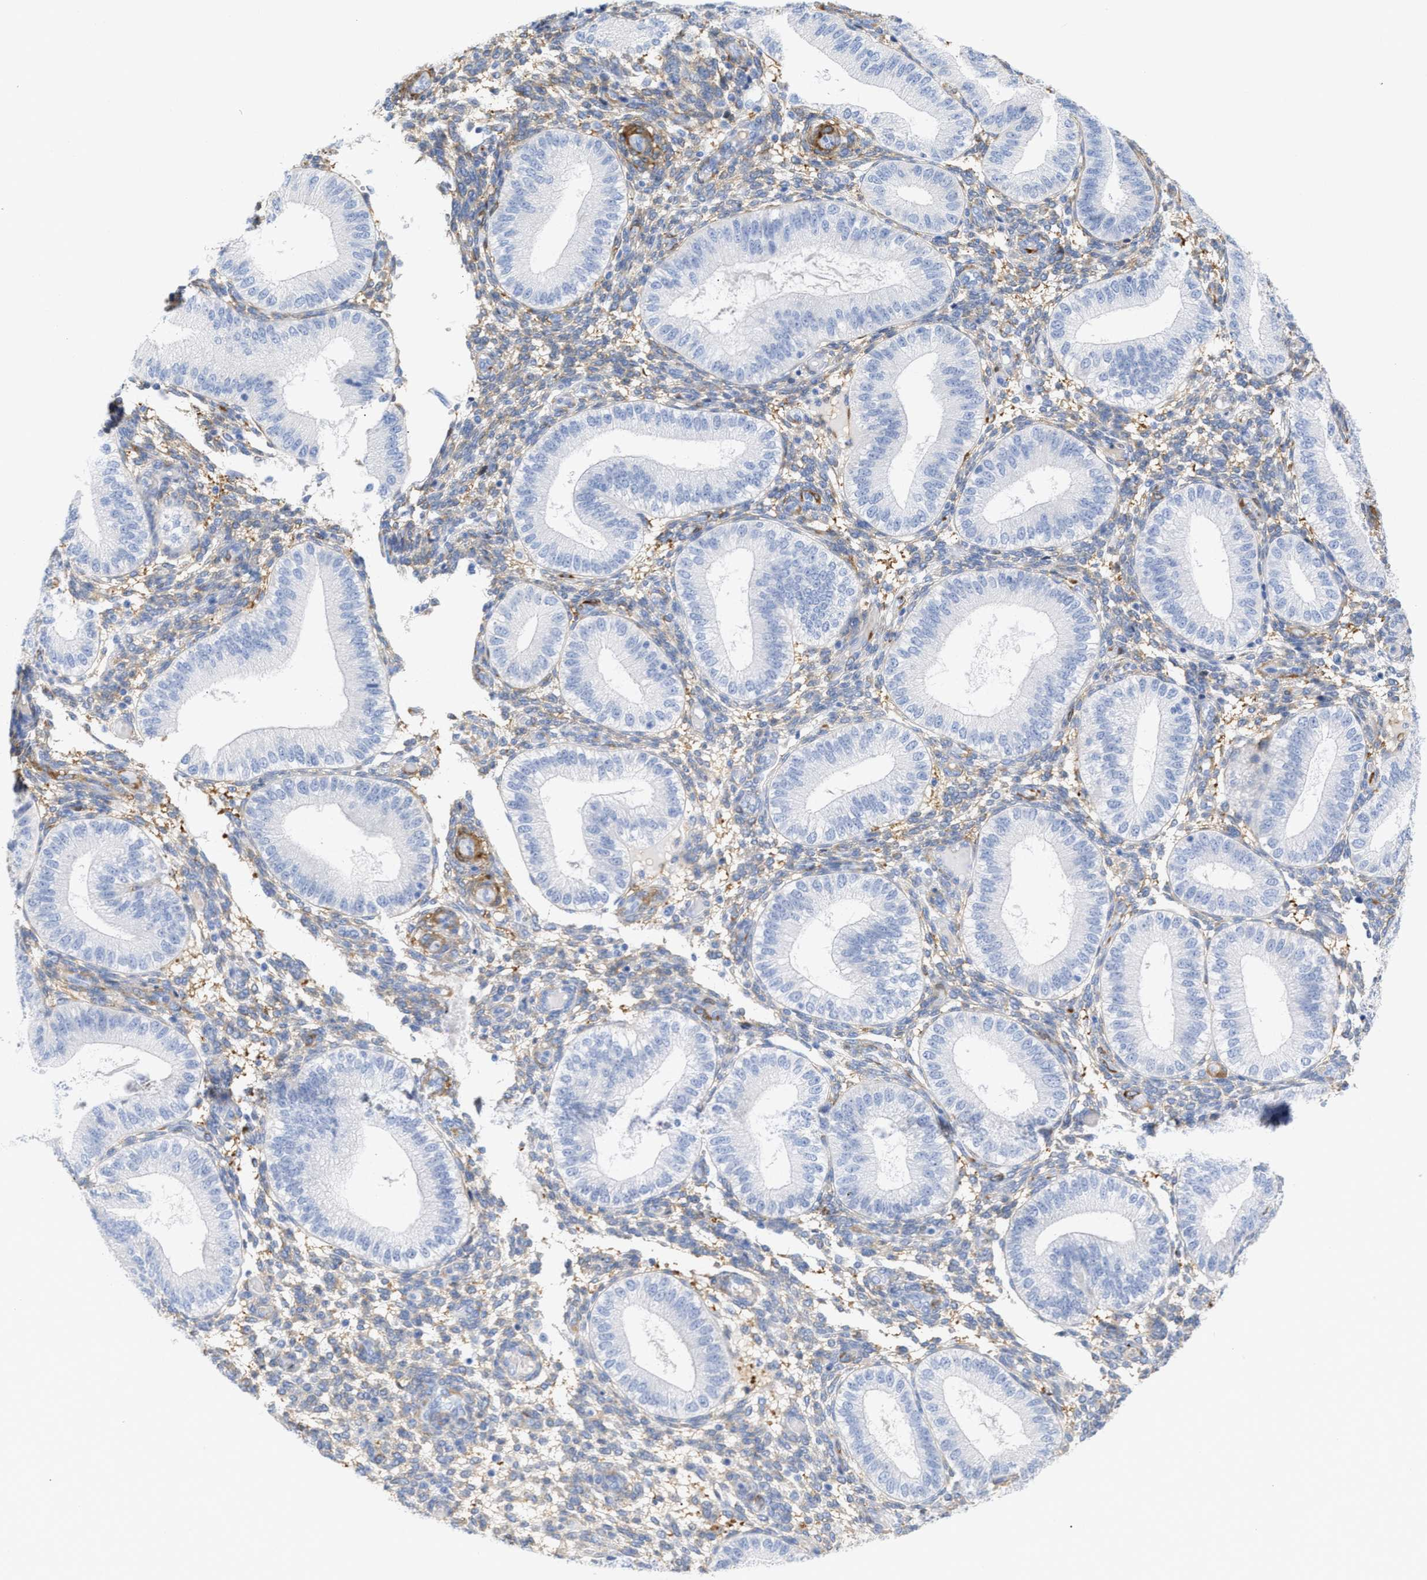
{"staining": {"intensity": "moderate", "quantity": "<25%", "location": "cytoplasmic/membranous"}, "tissue": "endometrium", "cell_type": "Cells in endometrial stroma", "image_type": "normal", "snomed": [{"axis": "morphology", "description": "Normal tissue, NOS"}, {"axis": "topography", "description": "Endometrium"}], "caption": "Immunohistochemistry image of benign endometrium stained for a protein (brown), which displays low levels of moderate cytoplasmic/membranous expression in about <25% of cells in endometrial stroma.", "gene": "AMPH", "patient": {"sex": "female", "age": 39}}